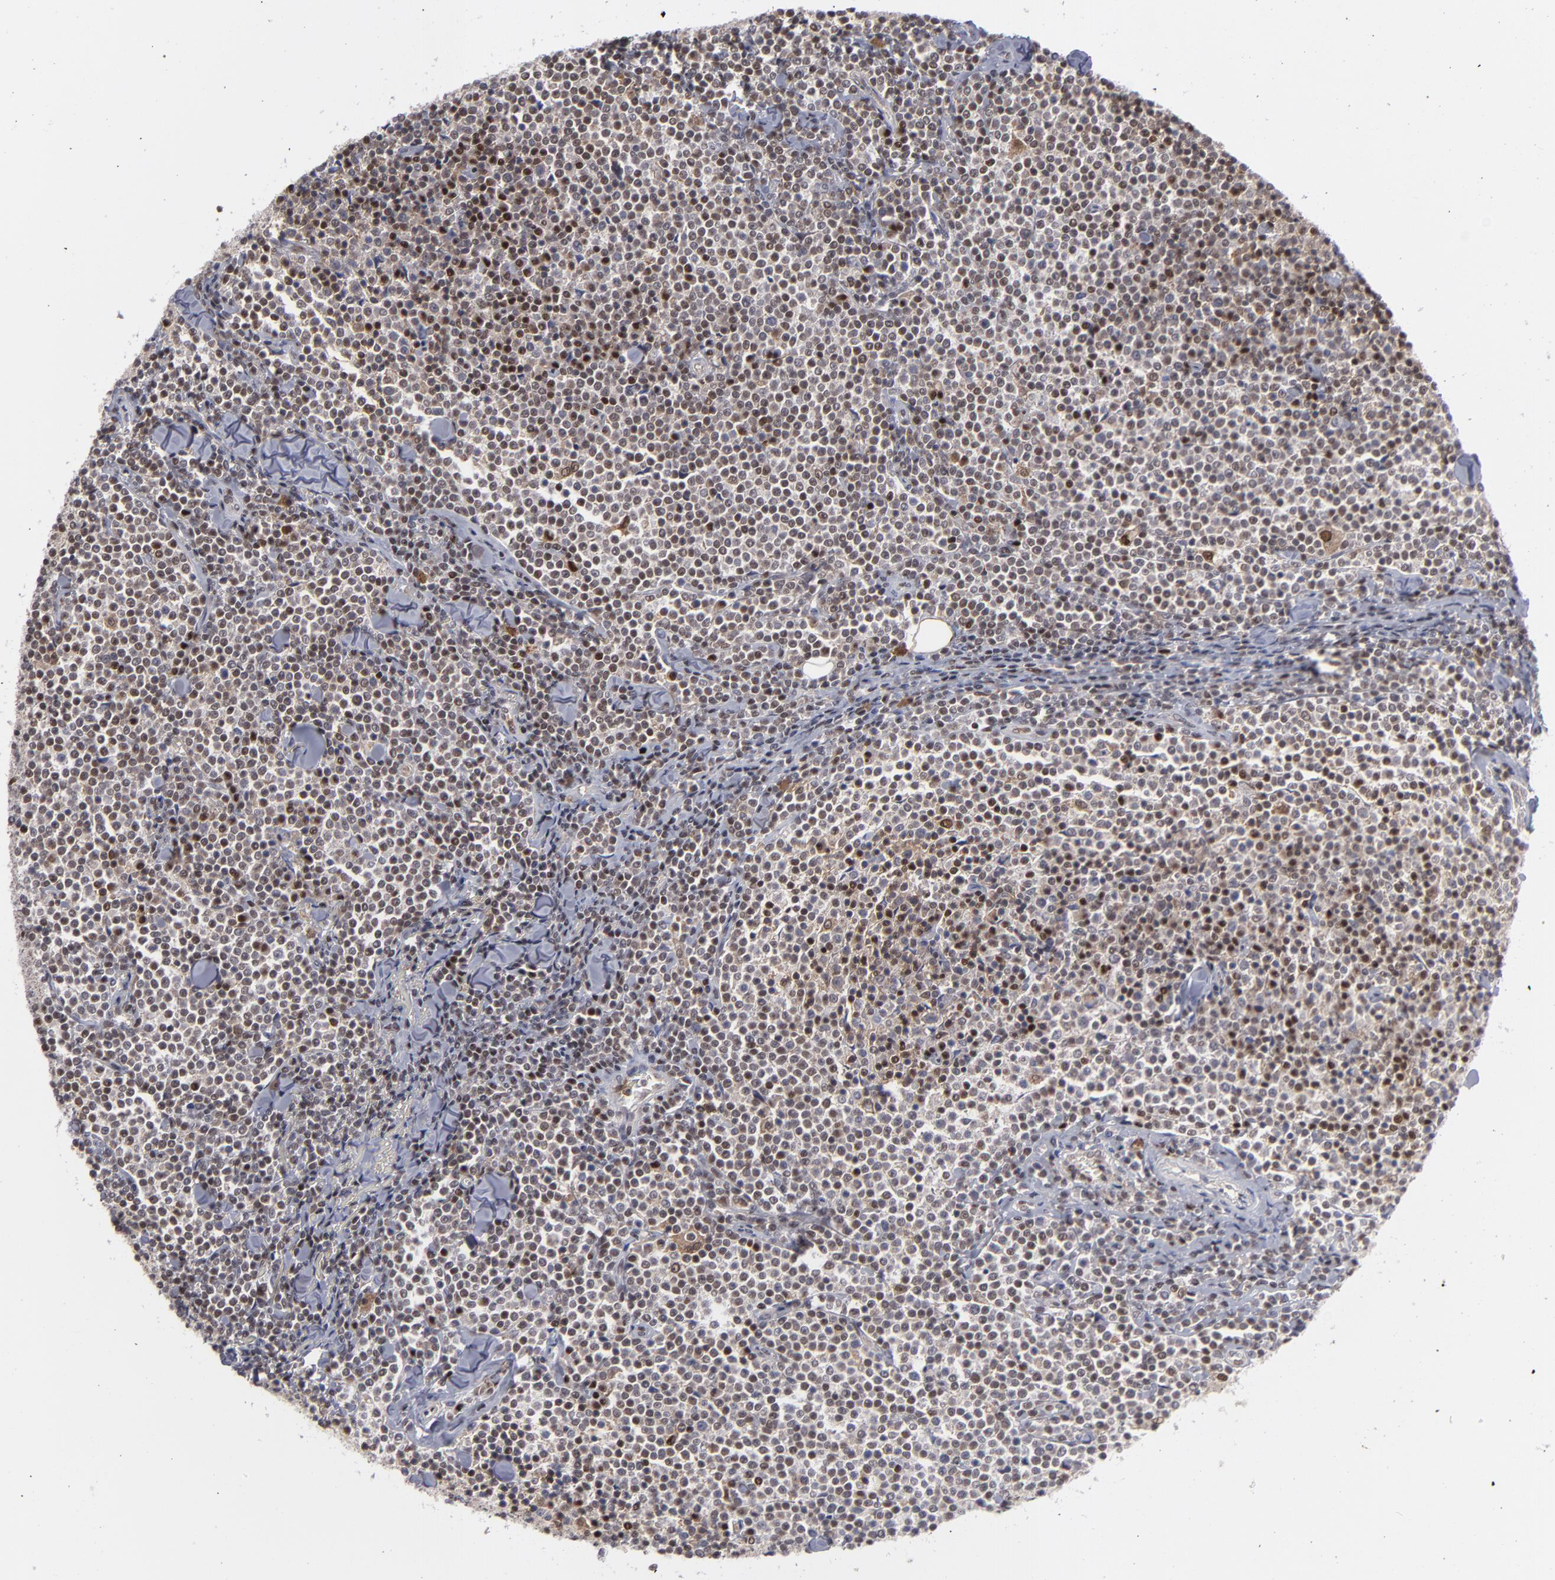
{"staining": {"intensity": "moderate", "quantity": "25%-75%", "location": "cytoplasmic/membranous,nuclear"}, "tissue": "lymphoma", "cell_type": "Tumor cells", "image_type": "cancer", "snomed": [{"axis": "morphology", "description": "Malignant lymphoma, non-Hodgkin's type, Low grade"}, {"axis": "topography", "description": "Soft tissue"}], "caption": "Protein expression analysis of lymphoma displays moderate cytoplasmic/membranous and nuclear positivity in approximately 25%-75% of tumor cells. Nuclei are stained in blue.", "gene": "GSR", "patient": {"sex": "male", "age": 92}}